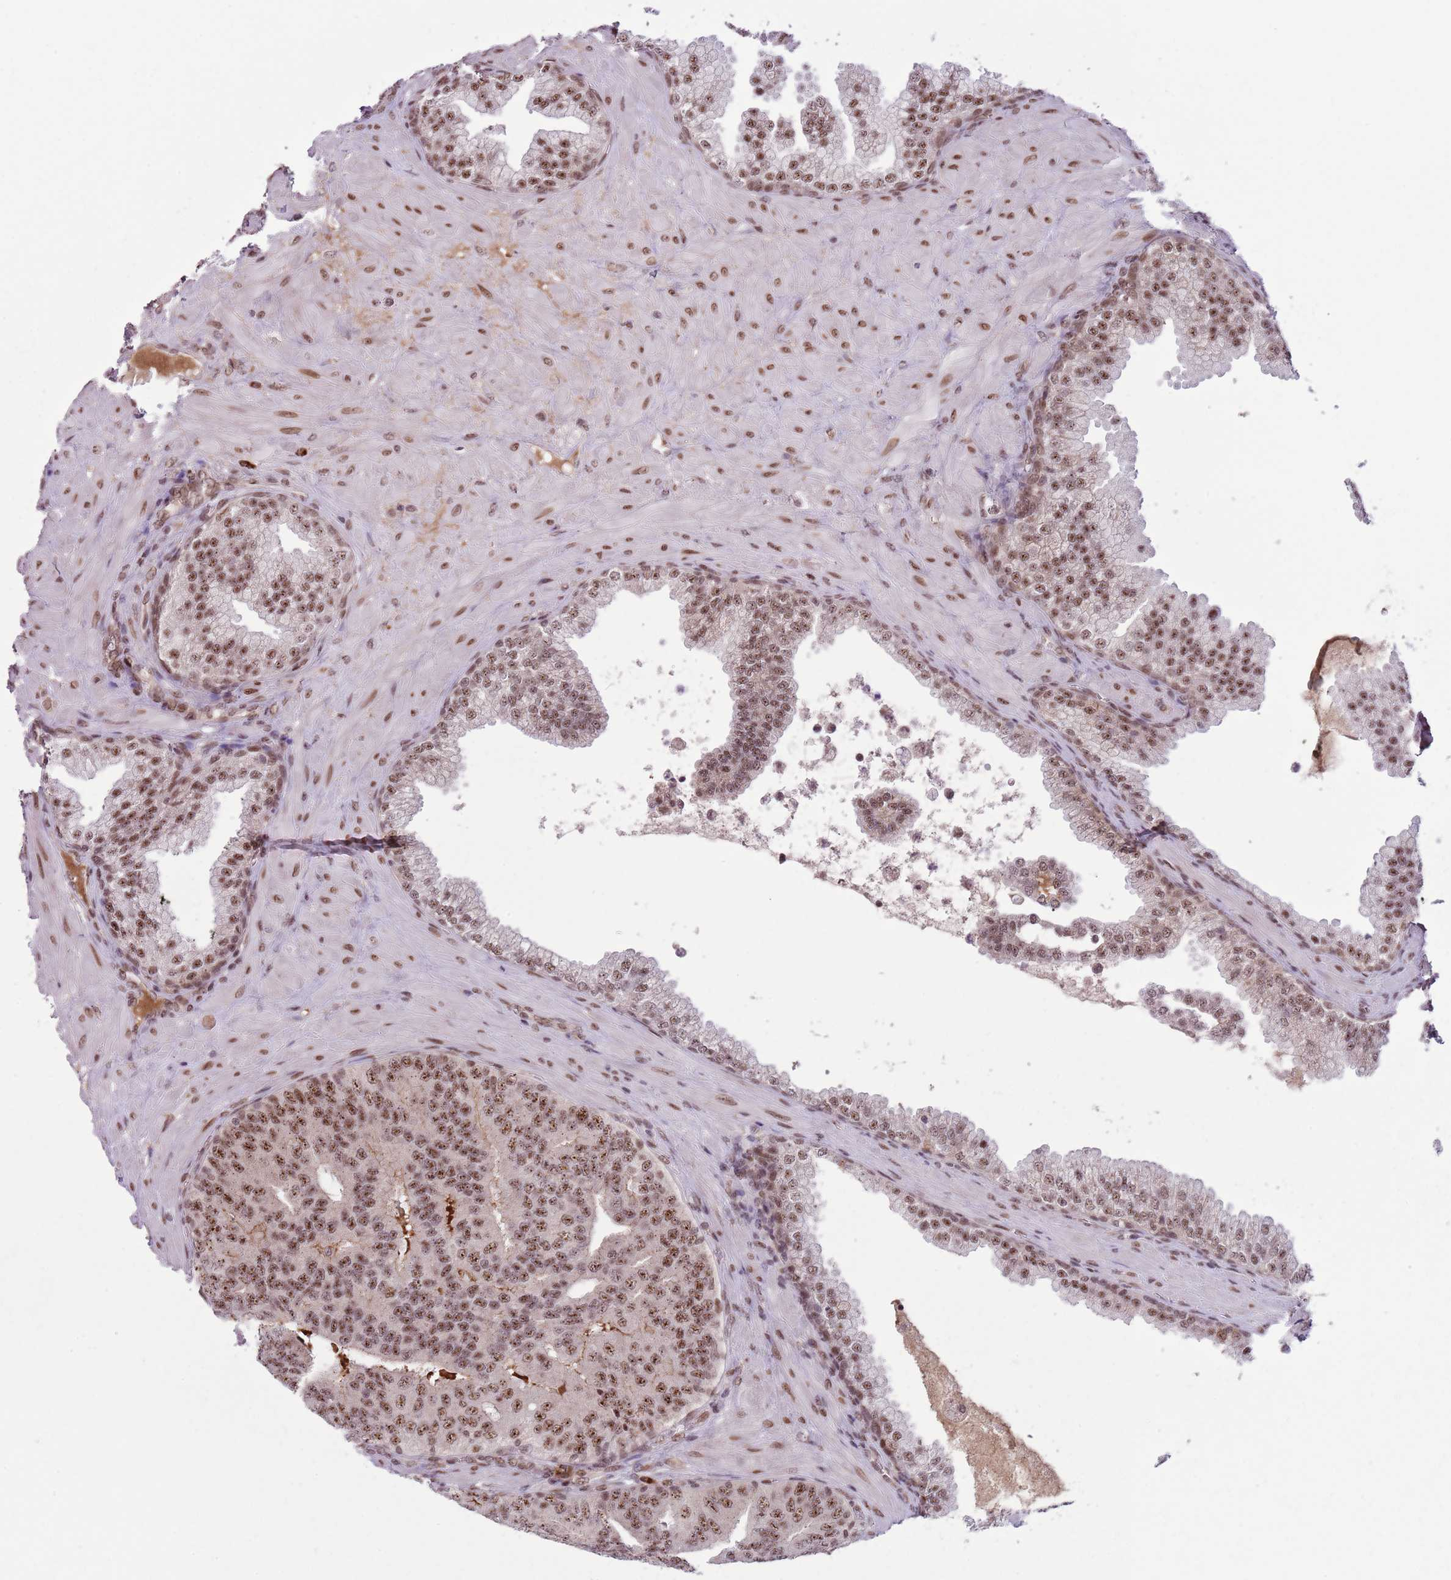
{"staining": {"intensity": "moderate", "quantity": ">75%", "location": "nuclear"}, "tissue": "prostate cancer", "cell_type": "Tumor cells", "image_type": "cancer", "snomed": [{"axis": "morphology", "description": "Adenocarcinoma, High grade"}, {"axis": "topography", "description": "Prostate"}], "caption": "The histopathology image shows a brown stain indicating the presence of a protein in the nuclear of tumor cells in prostate cancer (high-grade adenocarcinoma). (Stains: DAB in brown, nuclei in blue, Microscopy: brightfield microscopy at high magnification).", "gene": "SIPA1L3", "patient": {"sex": "male", "age": 55}}